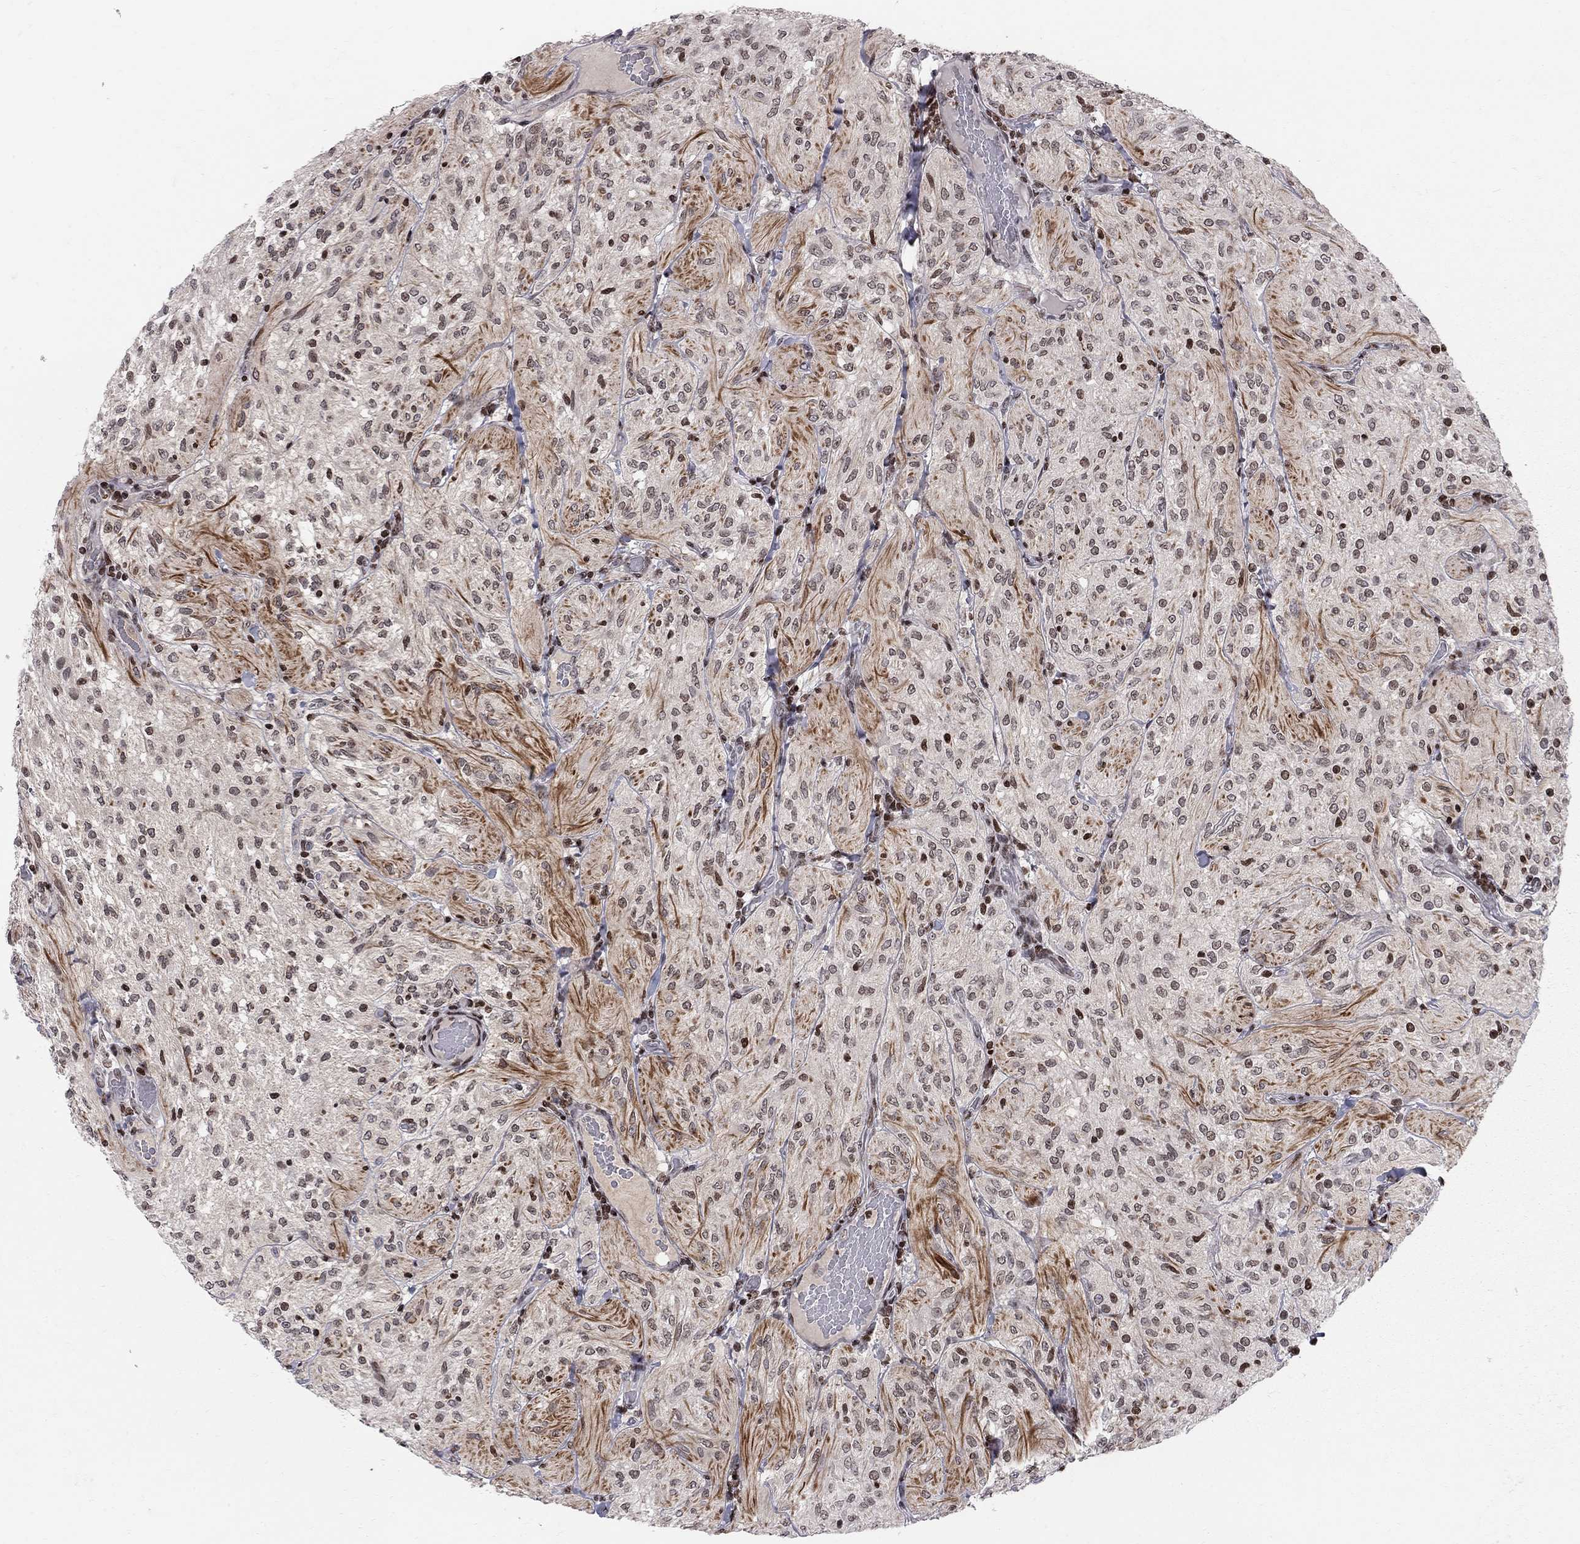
{"staining": {"intensity": "moderate", "quantity": "<25%", "location": "nuclear"}, "tissue": "glioma", "cell_type": "Tumor cells", "image_type": "cancer", "snomed": [{"axis": "morphology", "description": "Glioma, malignant, Low grade"}, {"axis": "topography", "description": "Brain"}], "caption": "Immunohistochemical staining of low-grade glioma (malignant) shows low levels of moderate nuclear positivity in about <25% of tumor cells.", "gene": "RNASEH2C", "patient": {"sex": "male", "age": 3}}